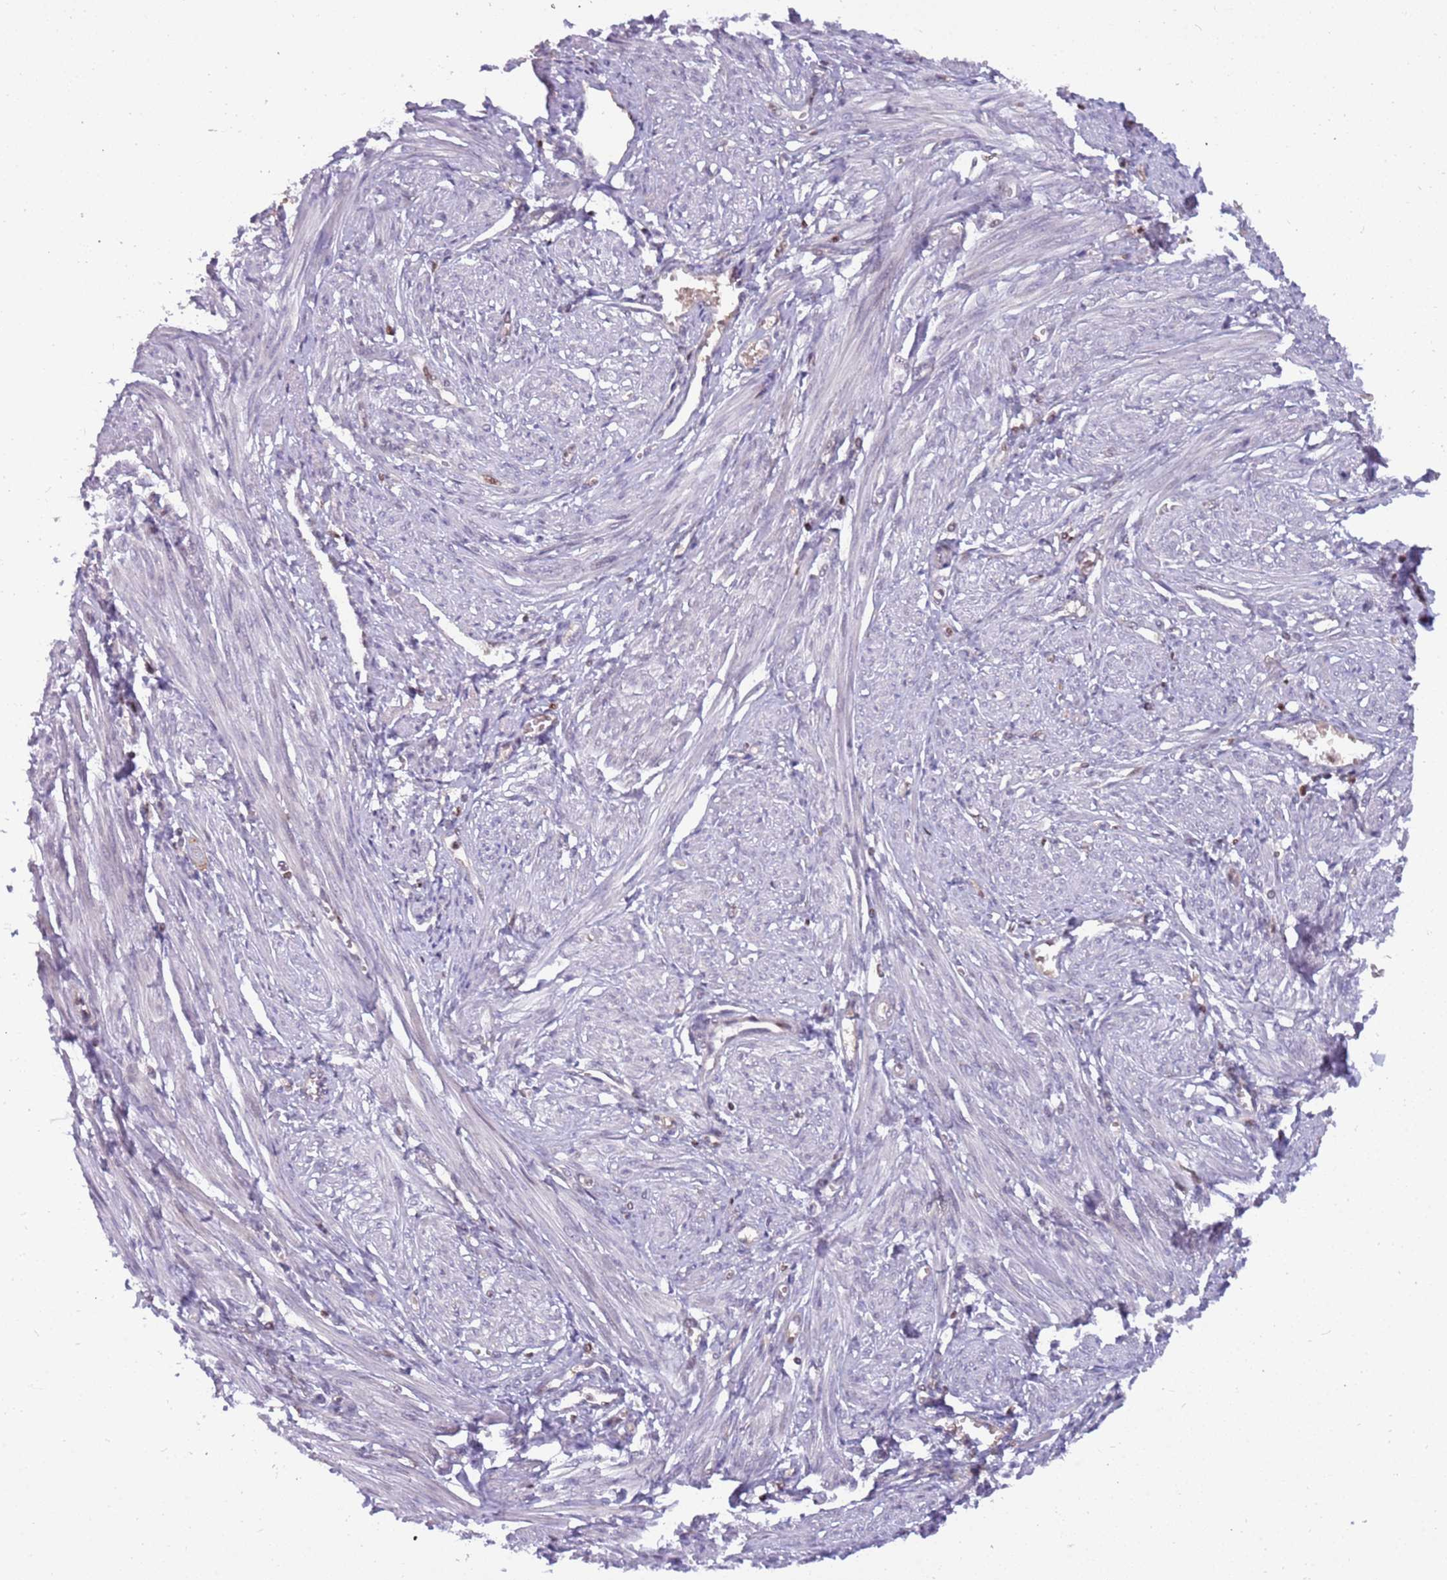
{"staining": {"intensity": "negative", "quantity": "none", "location": "none"}, "tissue": "smooth muscle", "cell_type": "Smooth muscle cells", "image_type": "normal", "snomed": [{"axis": "morphology", "description": "Normal tissue, NOS"}, {"axis": "topography", "description": "Smooth muscle"}], "caption": "Histopathology image shows no significant protein positivity in smooth muscle cells of unremarkable smooth muscle. (Brightfield microscopy of DAB (3,3'-diaminobenzidine) immunohistochemistry (IHC) at high magnification).", "gene": "ARHGEF35", "patient": {"sex": "female", "age": 39}}